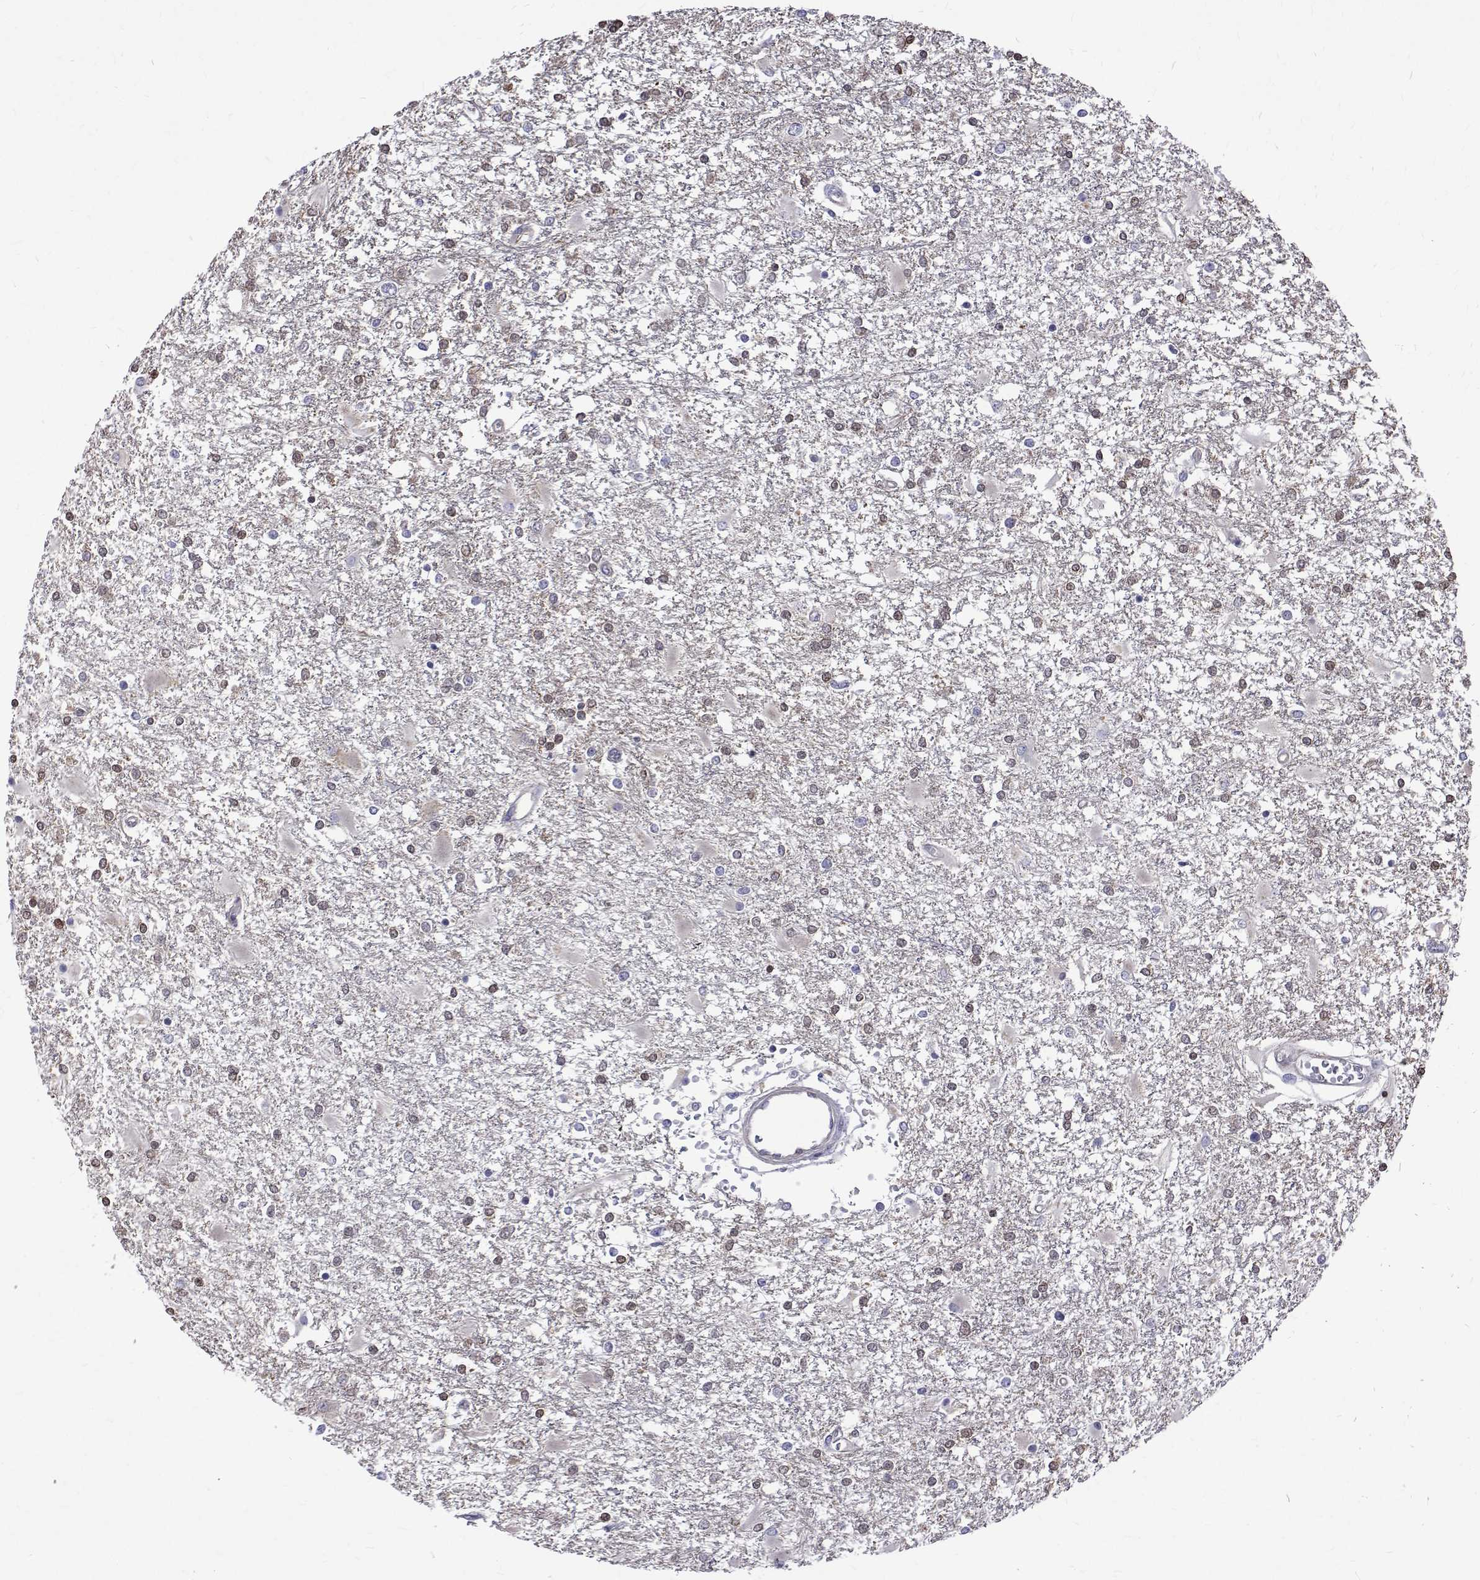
{"staining": {"intensity": "negative", "quantity": "none", "location": "none"}, "tissue": "glioma", "cell_type": "Tumor cells", "image_type": "cancer", "snomed": [{"axis": "morphology", "description": "Glioma, malignant, High grade"}, {"axis": "topography", "description": "Cerebral cortex"}], "caption": "Tumor cells are negative for brown protein staining in malignant glioma (high-grade). (Immunohistochemistry (ihc), brightfield microscopy, high magnification).", "gene": "PADI1", "patient": {"sex": "male", "age": 79}}